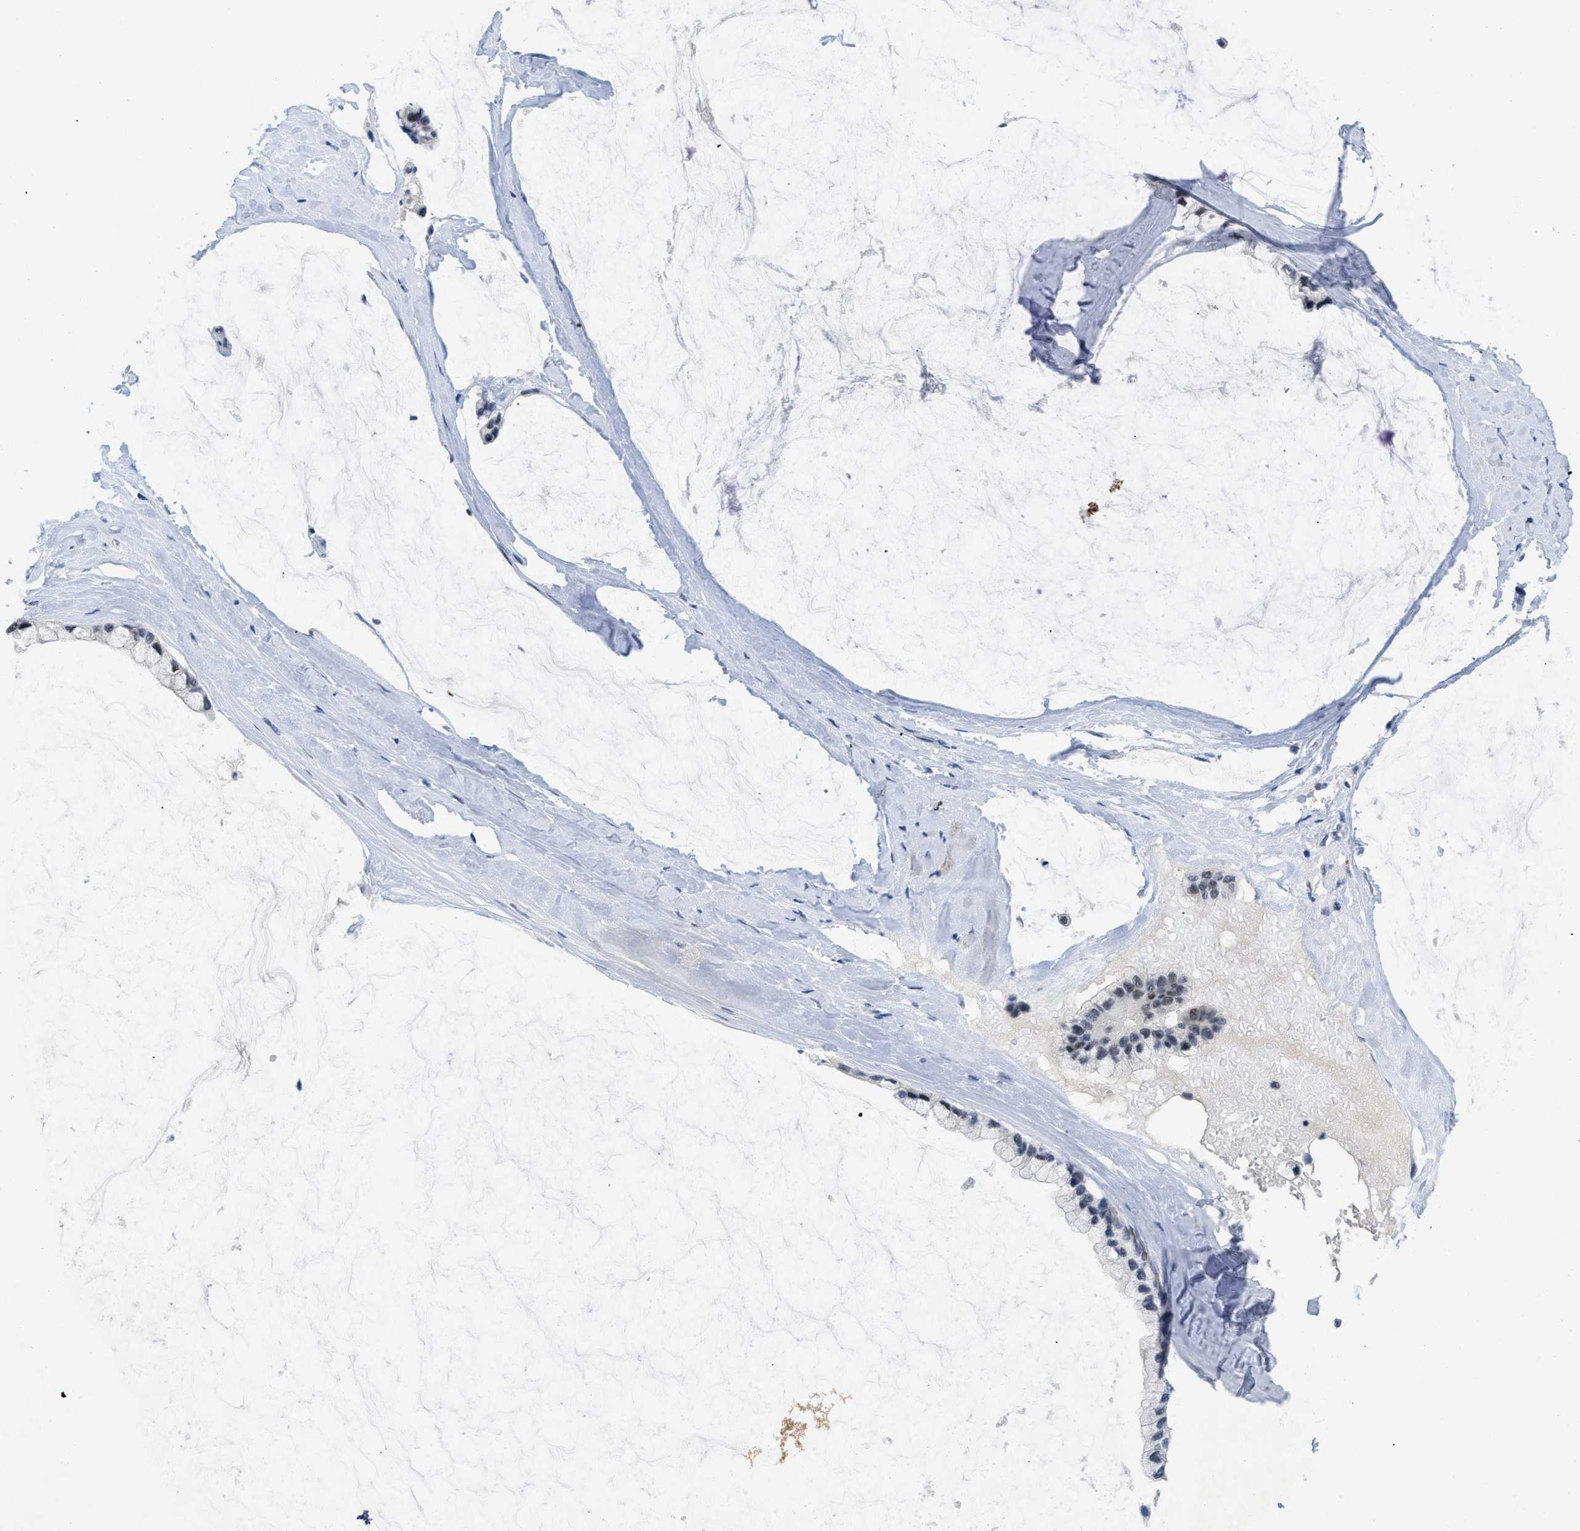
{"staining": {"intensity": "negative", "quantity": "none", "location": "none"}, "tissue": "ovarian cancer", "cell_type": "Tumor cells", "image_type": "cancer", "snomed": [{"axis": "morphology", "description": "Cystadenocarcinoma, mucinous, NOS"}, {"axis": "topography", "description": "Ovary"}], "caption": "Human ovarian mucinous cystadenocarcinoma stained for a protein using immunohistochemistry exhibits no expression in tumor cells.", "gene": "GGNBP2", "patient": {"sex": "female", "age": 39}}